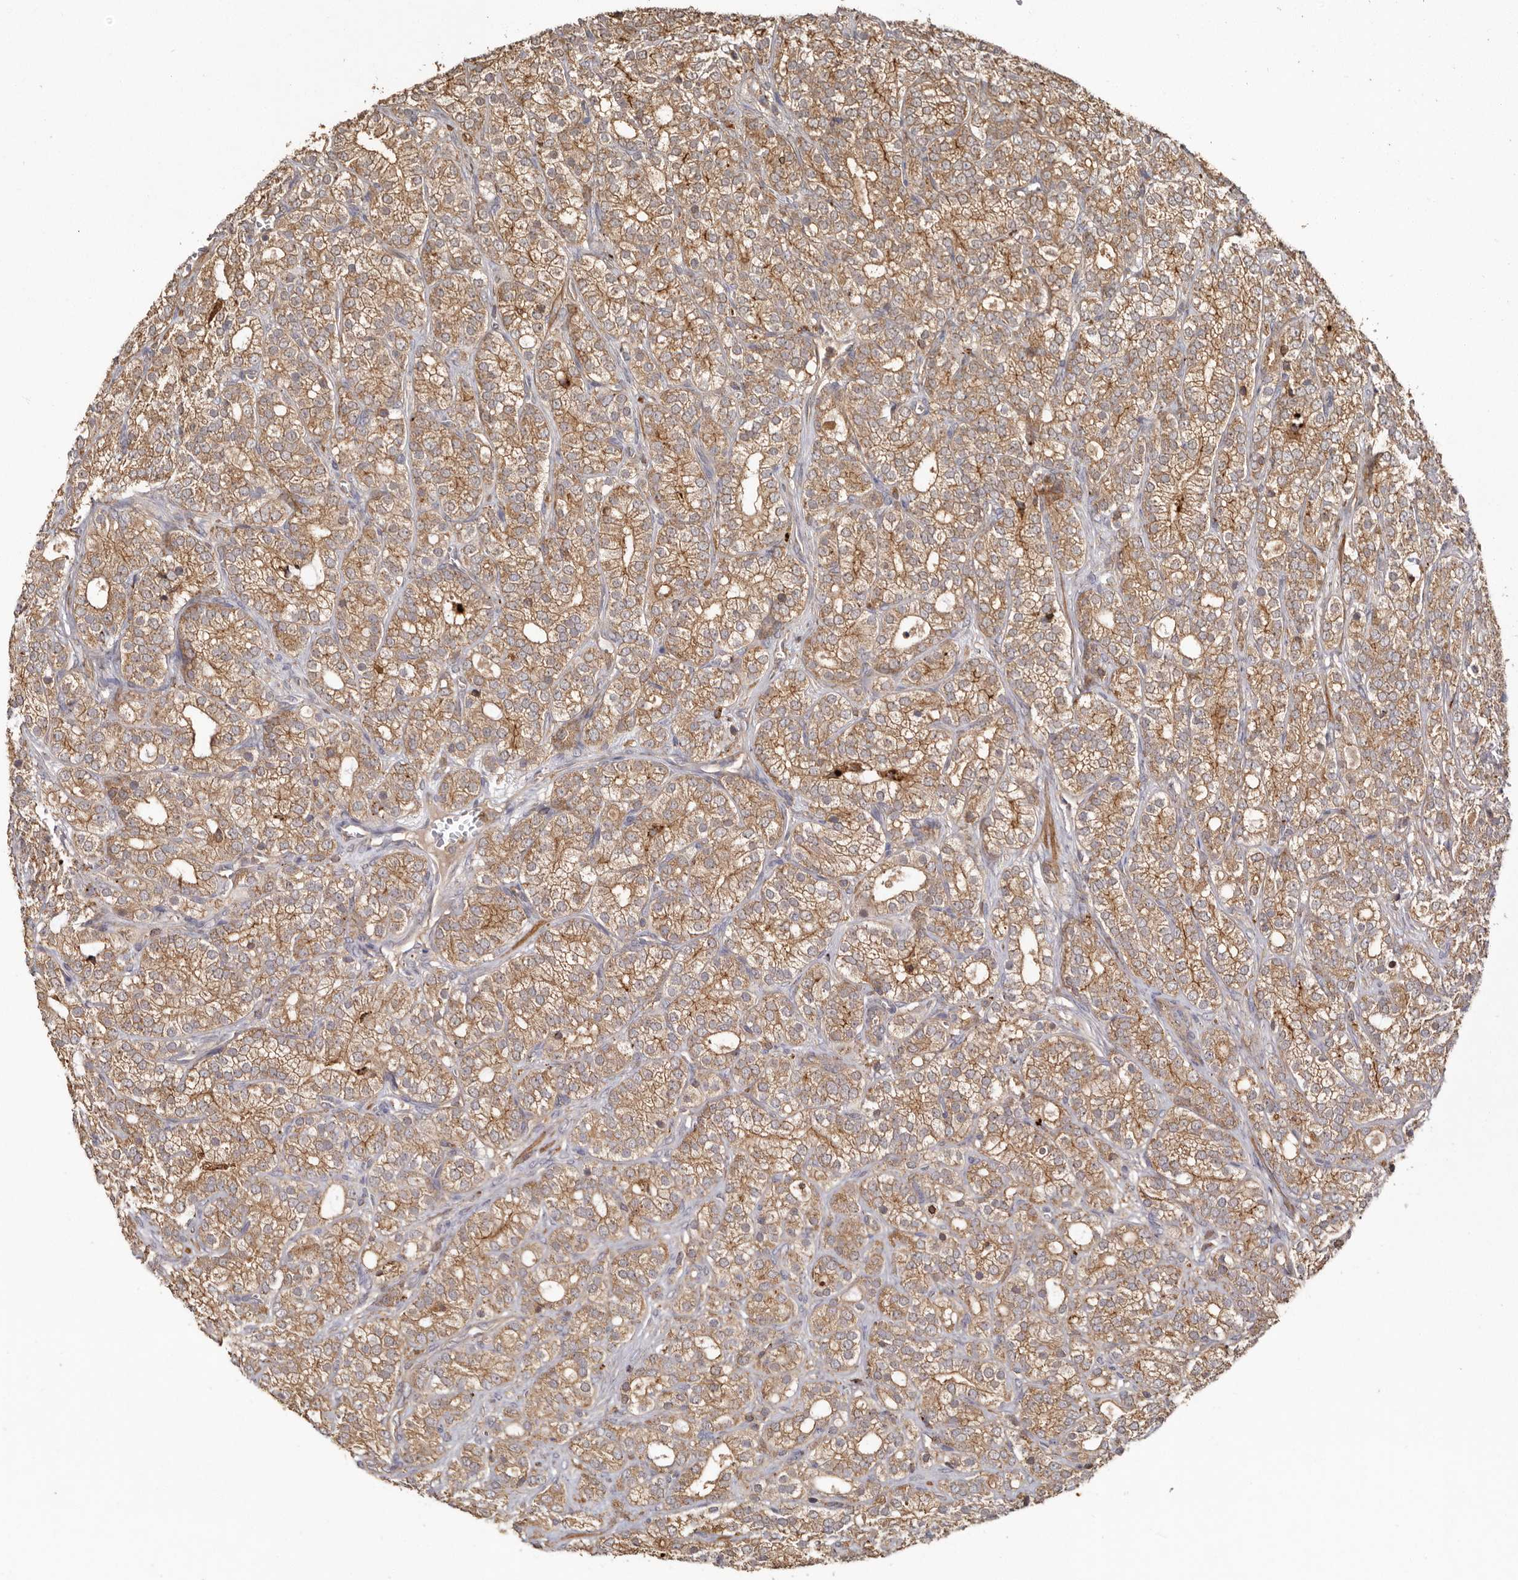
{"staining": {"intensity": "moderate", "quantity": ">75%", "location": "cytoplasmic/membranous"}, "tissue": "prostate cancer", "cell_type": "Tumor cells", "image_type": "cancer", "snomed": [{"axis": "morphology", "description": "Adenocarcinoma, High grade"}, {"axis": "topography", "description": "Prostate"}], "caption": "Immunohistochemical staining of prostate cancer (high-grade adenocarcinoma) shows moderate cytoplasmic/membranous protein expression in about >75% of tumor cells. The protein of interest is shown in brown color, while the nuclei are stained blue.", "gene": "RWDD1", "patient": {"sex": "male", "age": 57}}